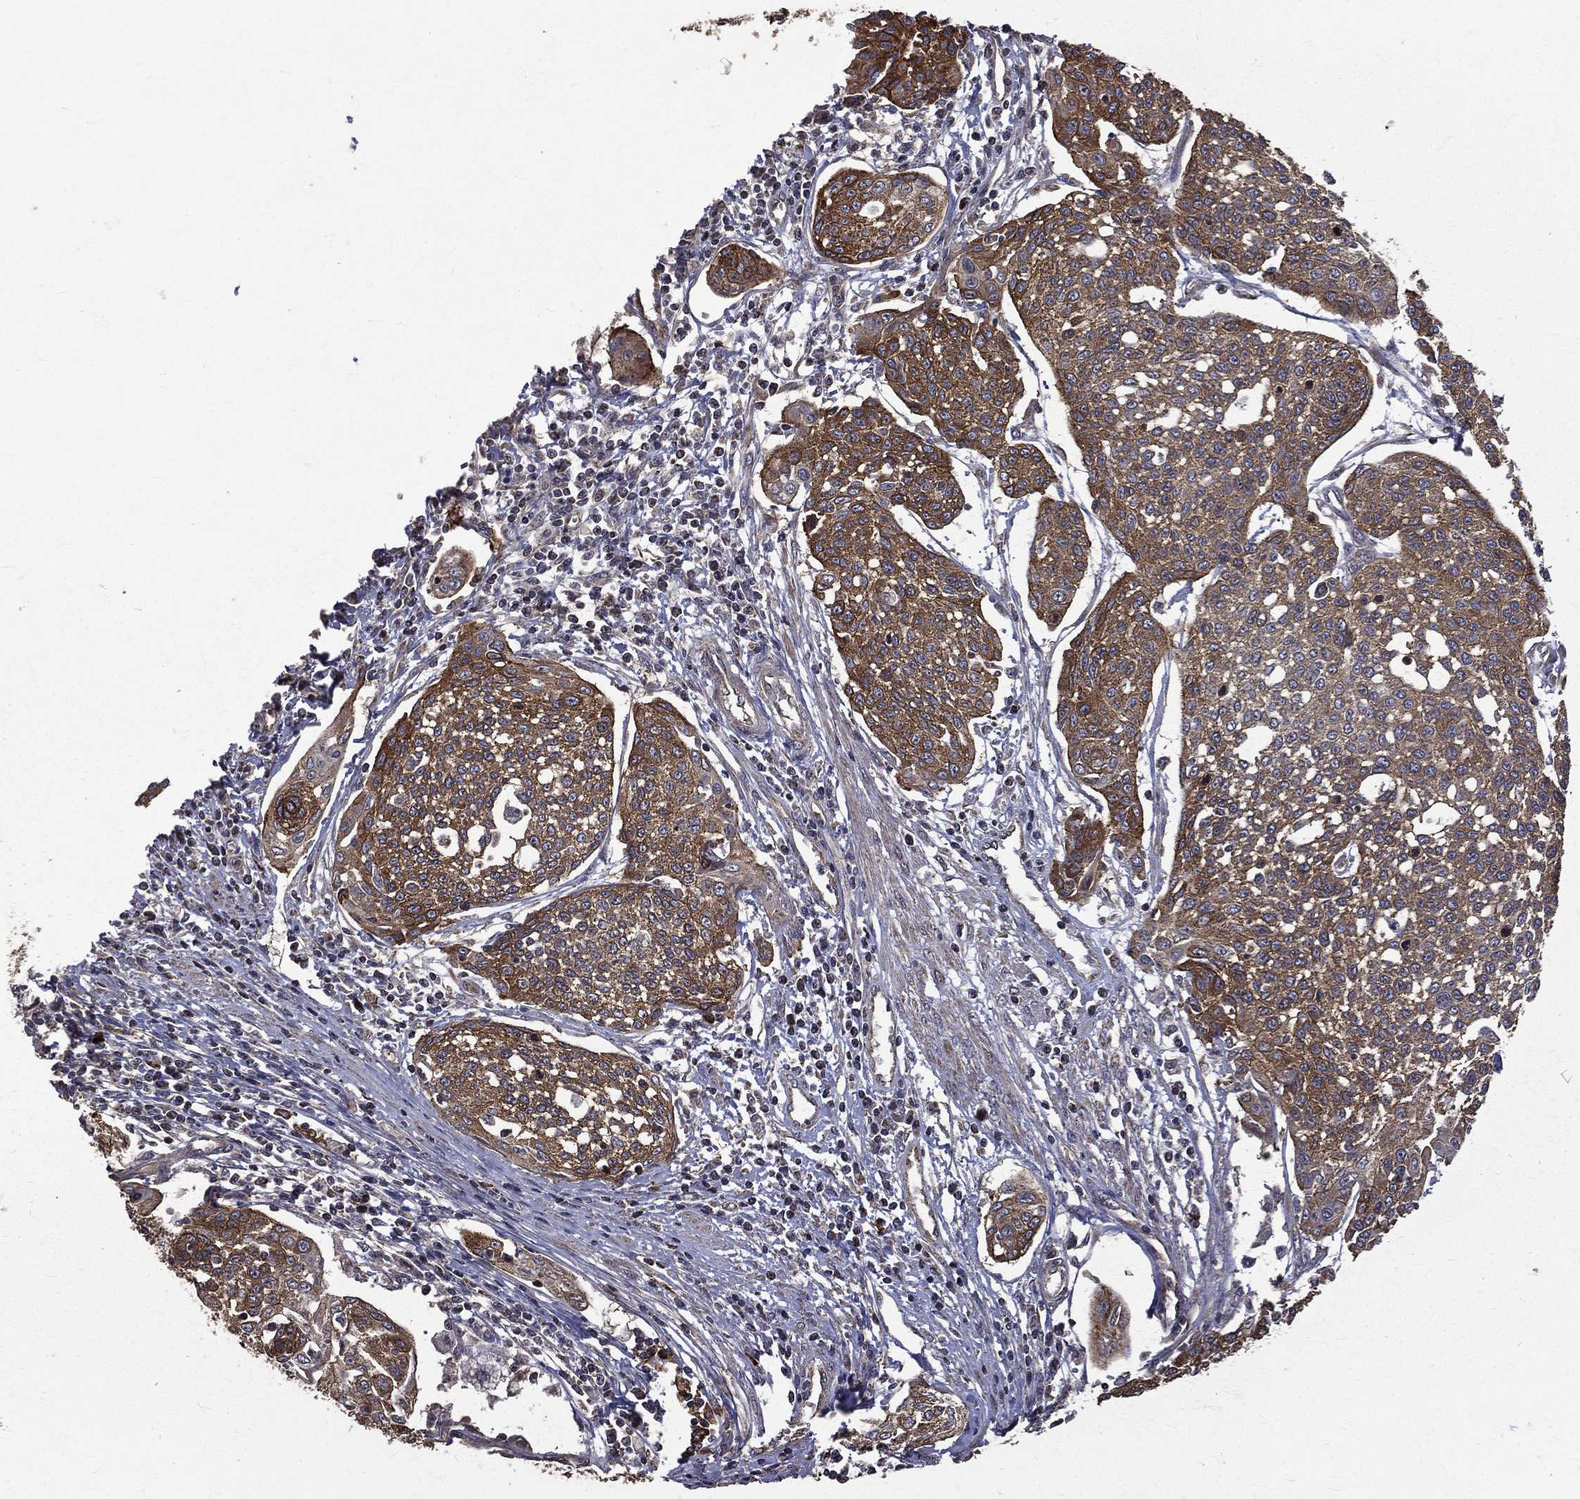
{"staining": {"intensity": "moderate", "quantity": ">75%", "location": "cytoplasmic/membranous"}, "tissue": "cervical cancer", "cell_type": "Tumor cells", "image_type": "cancer", "snomed": [{"axis": "morphology", "description": "Squamous cell carcinoma, NOS"}, {"axis": "topography", "description": "Cervix"}], "caption": "This micrograph demonstrates immunohistochemistry staining of human cervical squamous cell carcinoma, with medium moderate cytoplasmic/membranous staining in approximately >75% of tumor cells.", "gene": "RPGR", "patient": {"sex": "female", "age": 34}}